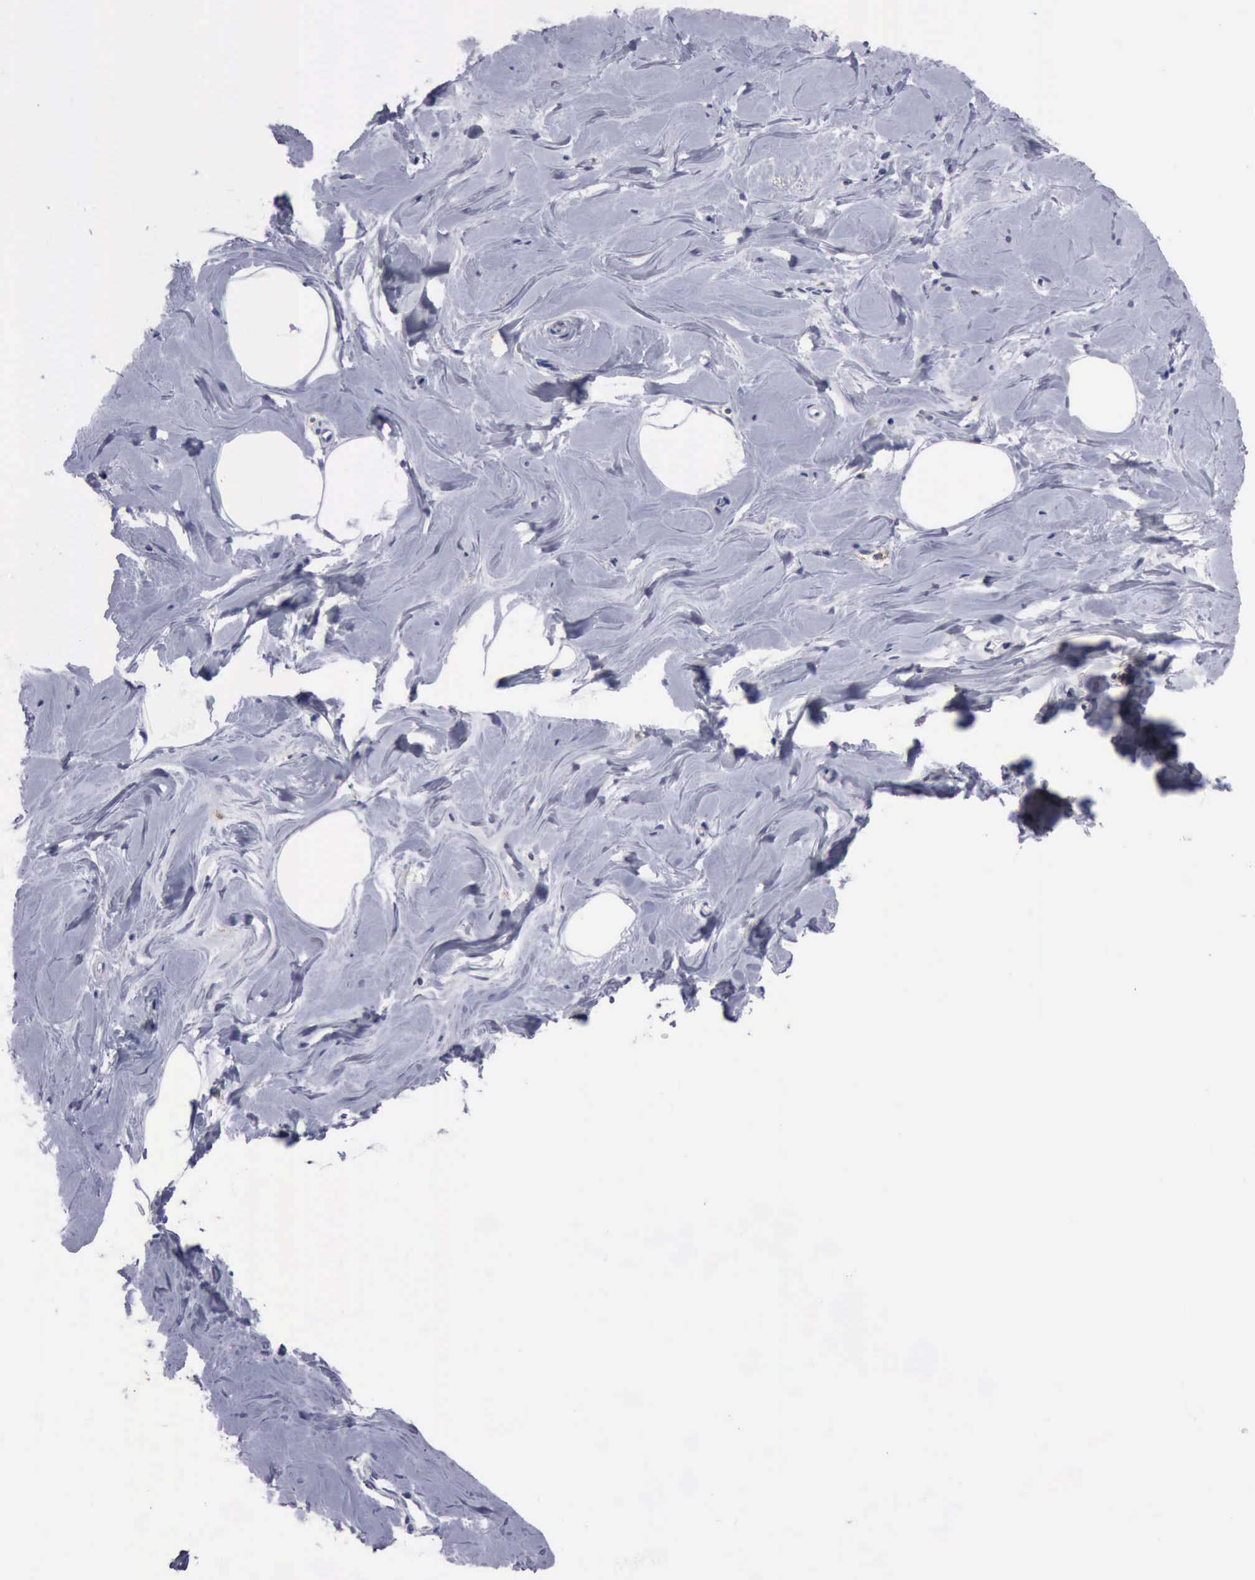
{"staining": {"intensity": "negative", "quantity": "none", "location": "none"}, "tissue": "breast", "cell_type": "Adipocytes", "image_type": "normal", "snomed": [{"axis": "morphology", "description": "Normal tissue, NOS"}, {"axis": "topography", "description": "Breast"}], "caption": "A high-resolution micrograph shows IHC staining of unremarkable breast, which displays no significant expression in adipocytes.", "gene": "PTGS2", "patient": {"sex": "female", "age": 44}}